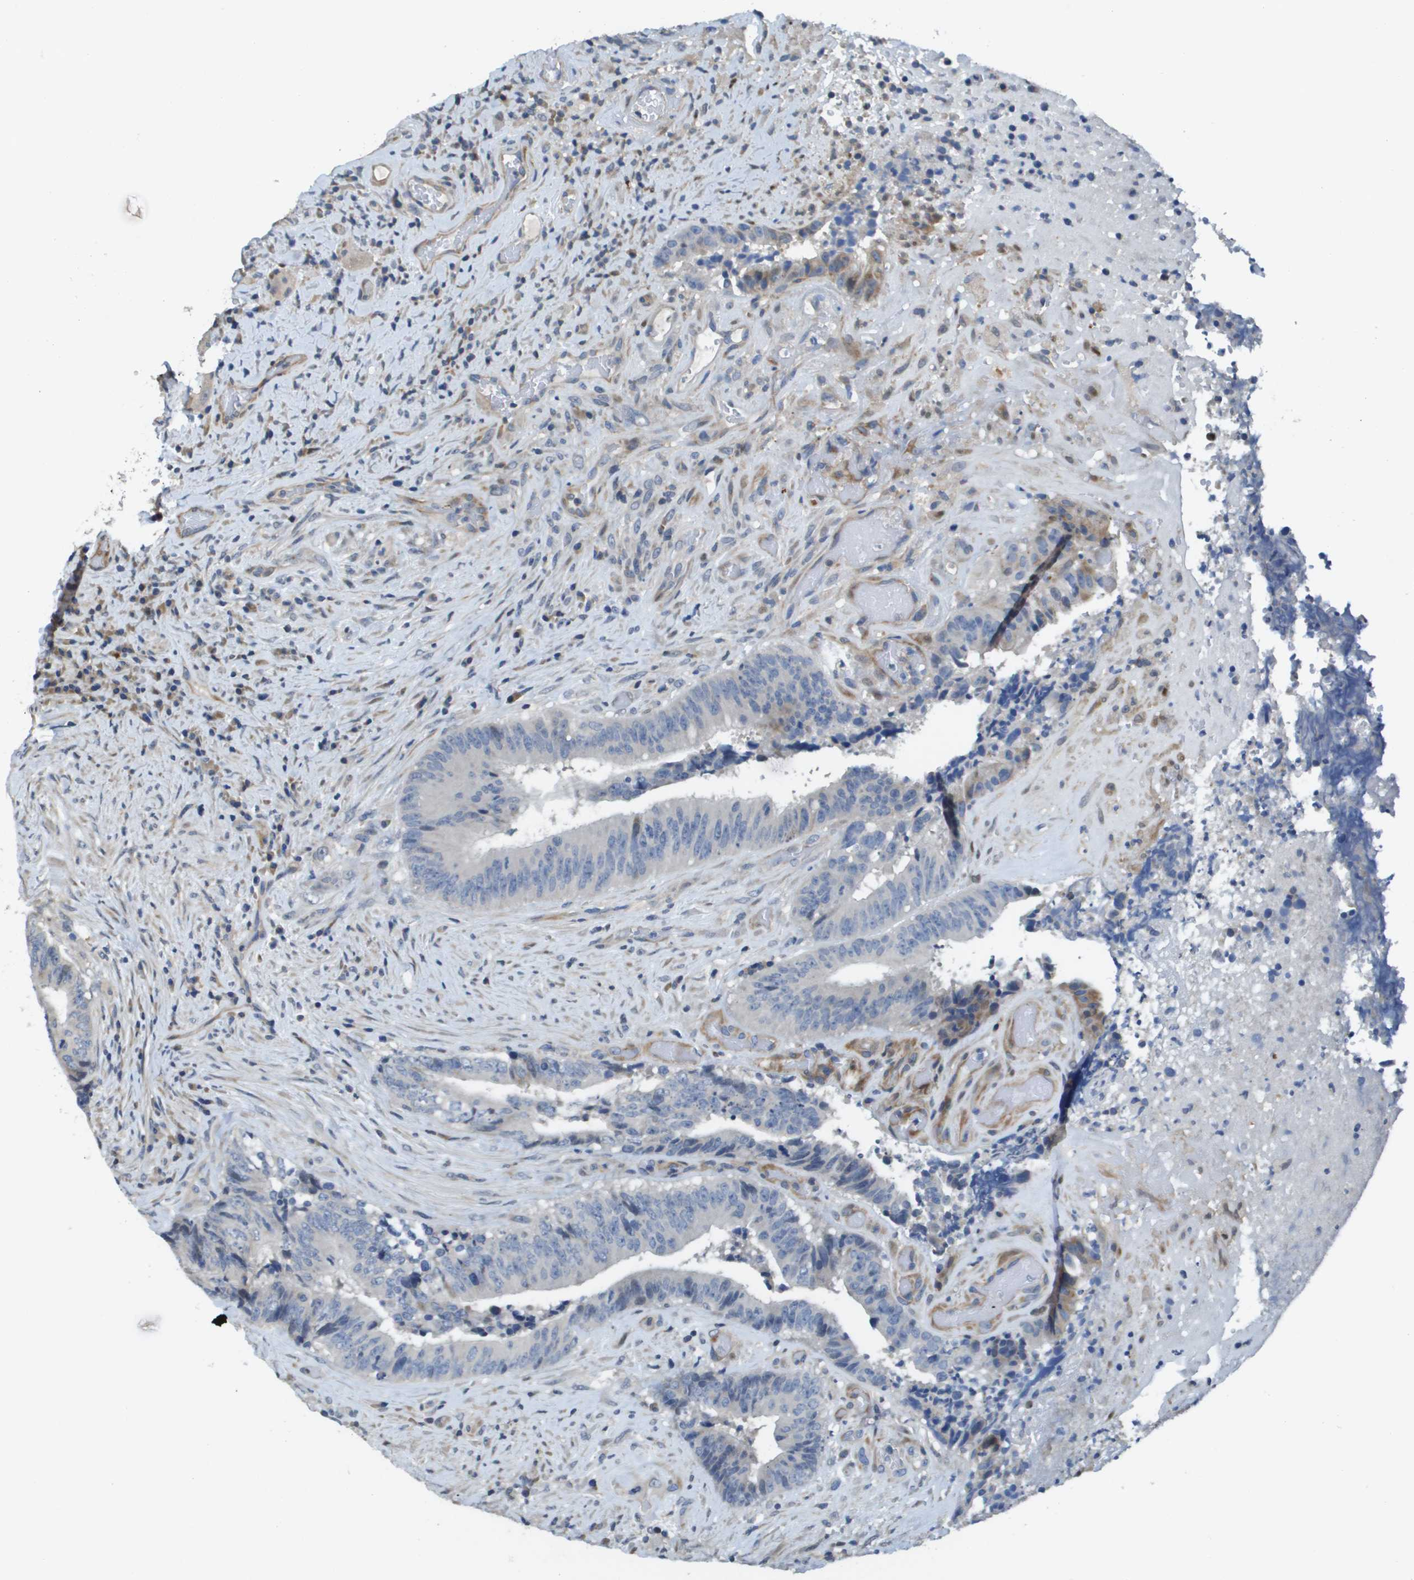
{"staining": {"intensity": "weak", "quantity": "<25%", "location": "cytoplasmic/membranous"}, "tissue": "colorectal cancer", "cell_type": "Tumor cells", "image_type": "cancer", "snomed": [{"axis": "morphology", "description": "Adenocarcinoma, NOS"}, {"axis": "topography", "description": "Rectum"}], "caption": "Tumor cells show no significant protein positivity in colorectal adenocarcinoma.", "gene": "SCN4B", "patient": {"sex": "male", "age": 72}}